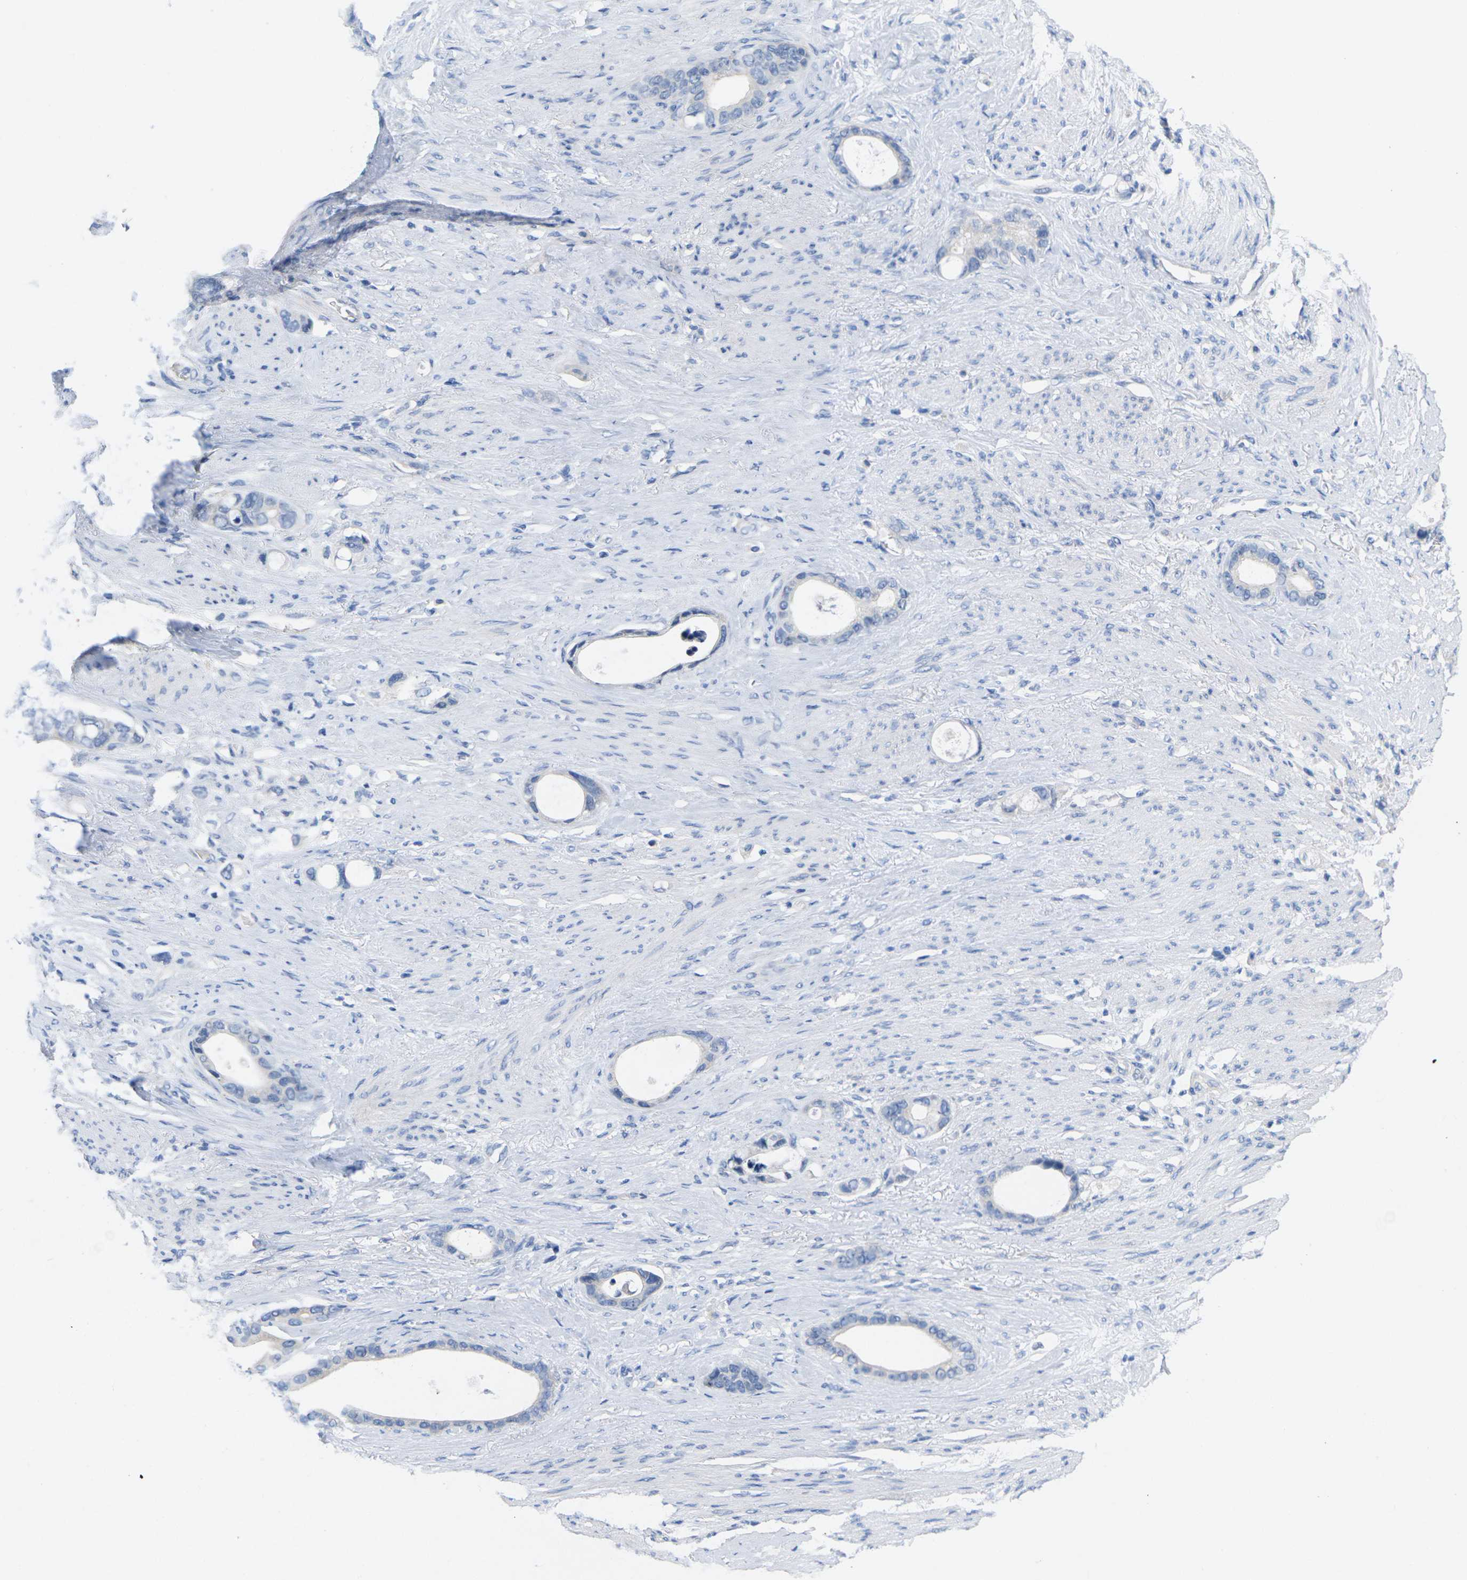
{"staining": {"intensity": "negative", "quantity": "none", "location": "none"}, "tissue": "stomach cancer", "cell_type": "Tumor cells", "image_type": "cancer", "snomed": [{"axis": "morphology", "description": "Adenocarcinoma, NOS"}, {"axis": "topography", "description": "Stomach"}], "caption": "A high-resolution micrograph shows immunohistochemistry staining of stomach cancer (adenocarcinoma), which demonstrates no significant staining in tumor cells.", "gene": "TNNI3", "patient": {"sex": "female", "age": 75}}